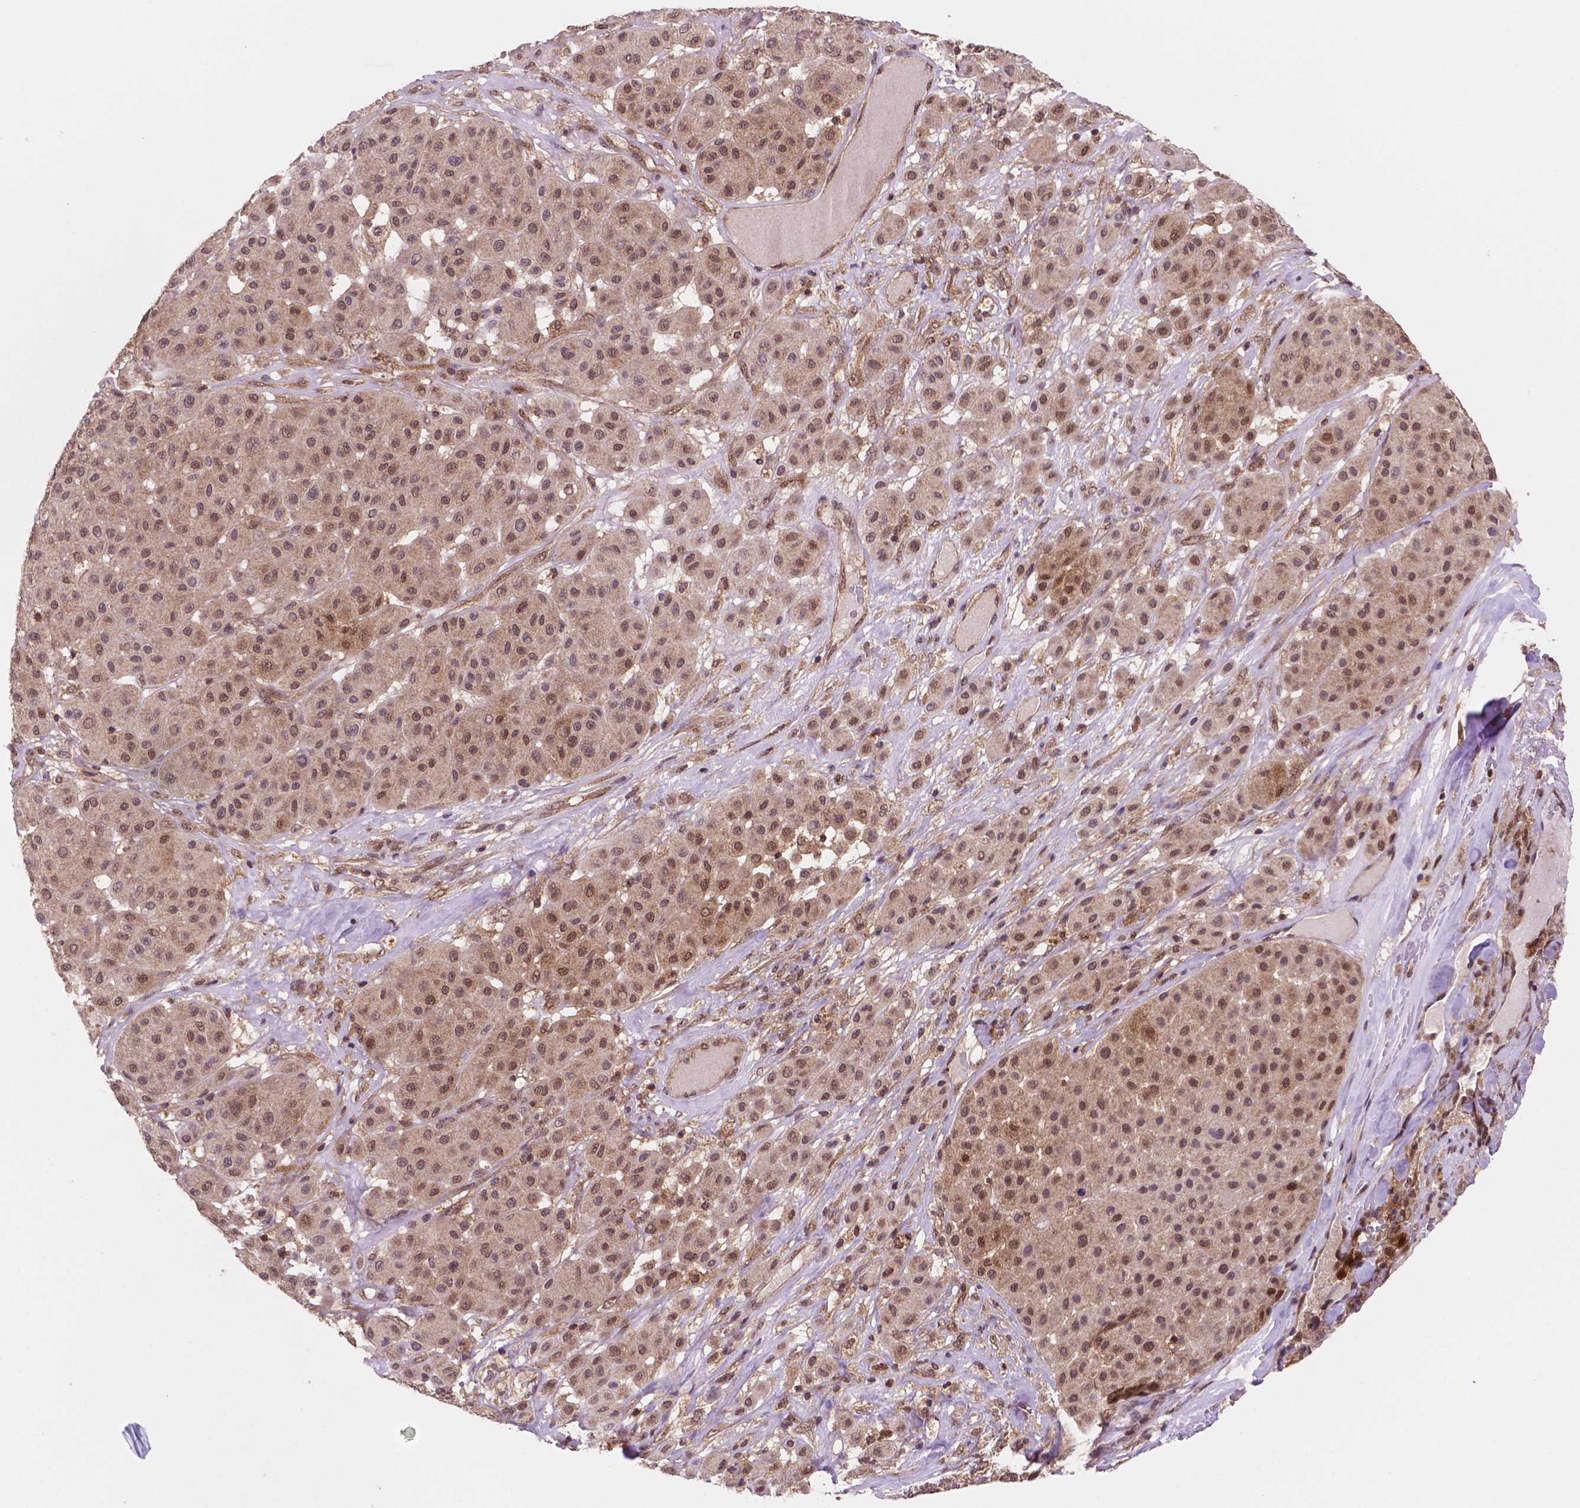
{"staining": {"intensity": "moderate", "quantity": ">75%", "location": "nuclear"}, "tissue": "melanoma", "cell_type": "Tumor cells", "image_type": "cancer", "snomed": [{"axis": "morphology", "description": "Malignant melanoma, Metastatic site"}, {"axis": "topography", "description": "Smooth muscle"}], "caption": "Human malignant melanoma (metastatic site) stained with a protein marker exhibits moderate staining in tumor cells.", "gene": "UBE2L6", "patient": {"sex": "male", "age": 41}}